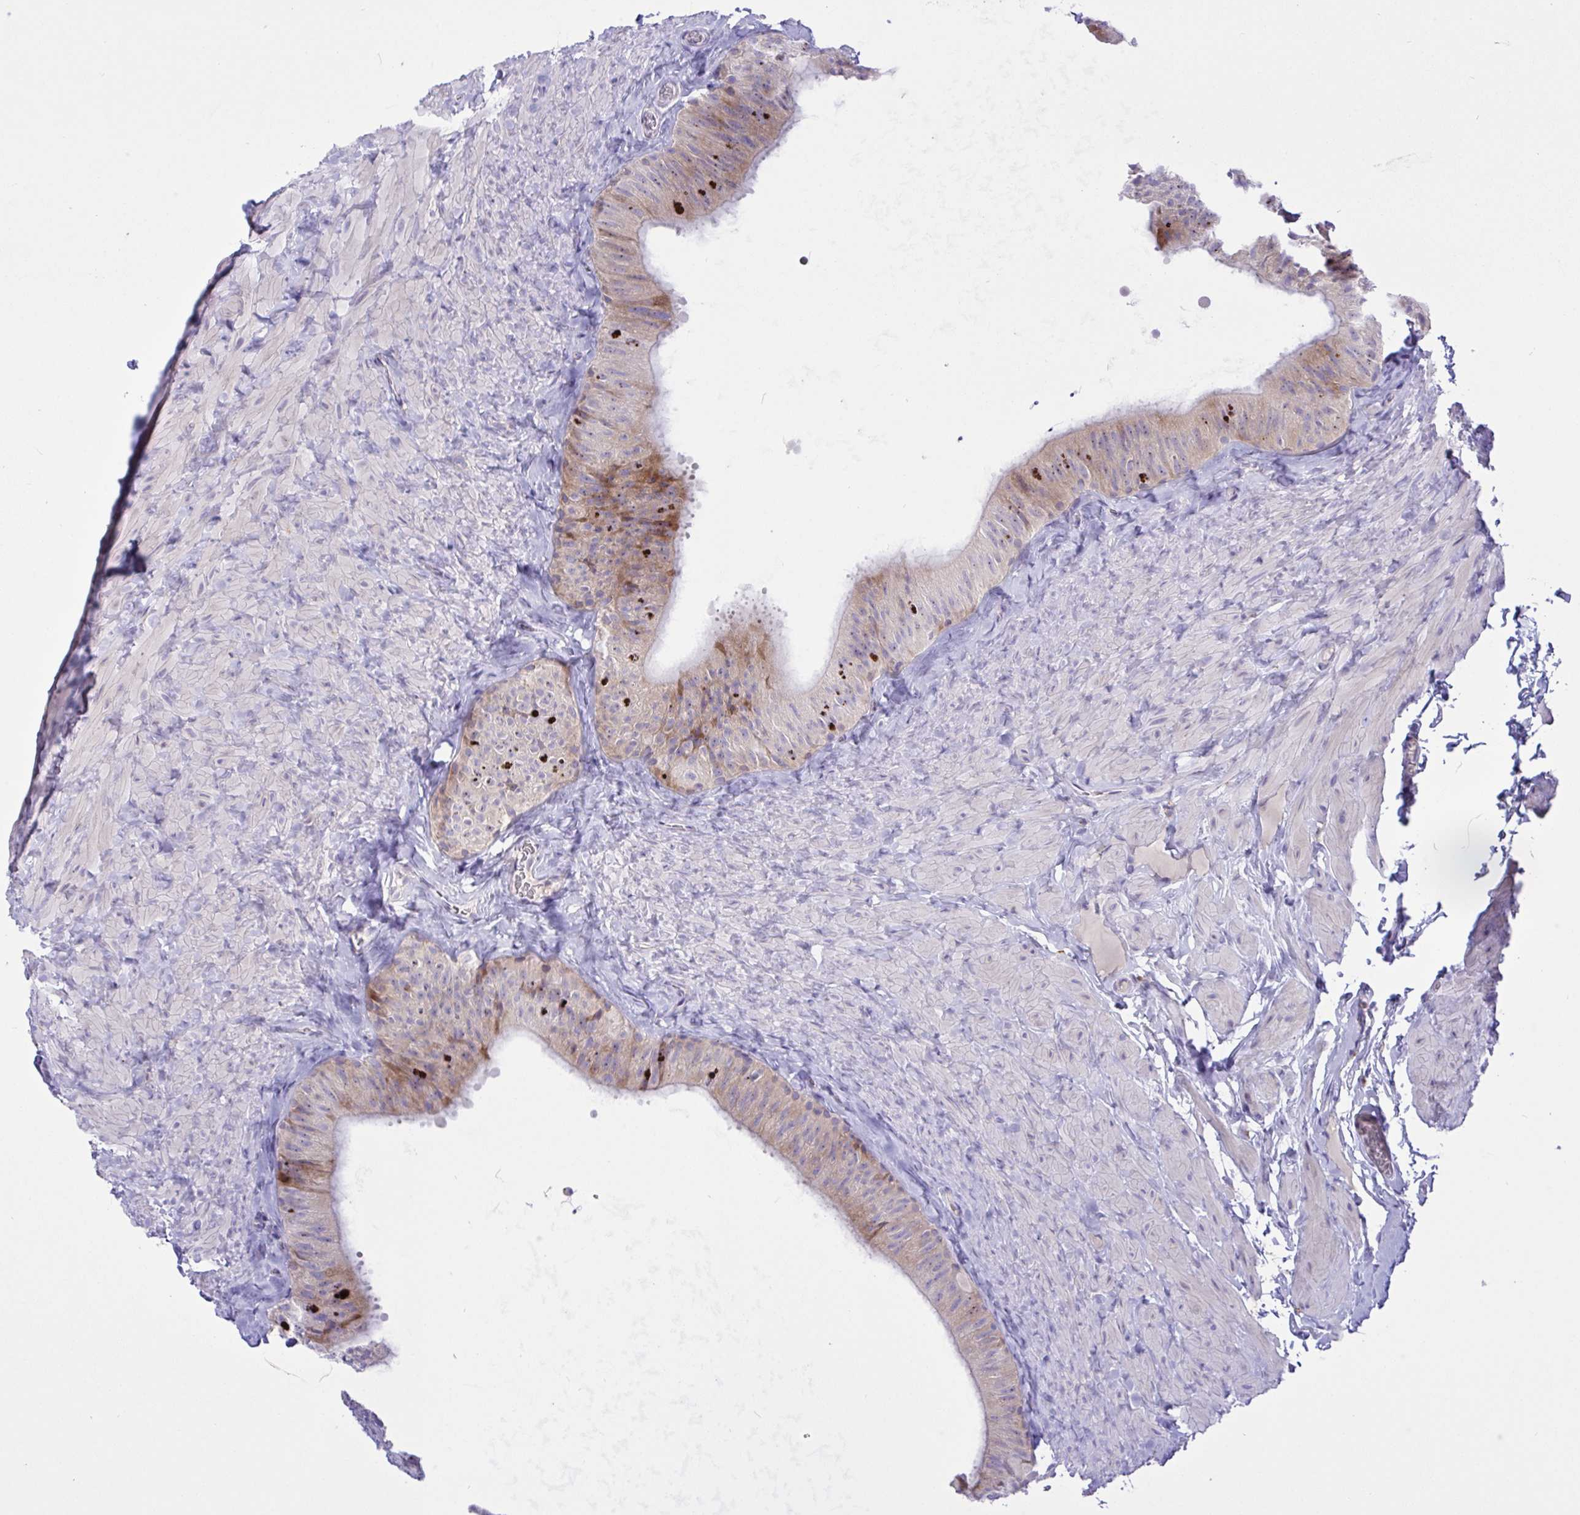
{"staining": {"intensity": "weak", "quantity": "<25%", "location": "cytoplasmic/membranous"}, "tissue": "epididymis", "cell_type": "Glandular cells", "image_type": "normal", "snomed": [{"axis": "morphology", "description": "Normal tissue, NOS"}, {"axis": "topography", "description": "Epididymis, spermatic cord, NOS"}, {"axis": "topography", "description": "Epididymis"}], "caption": "High power microscopy photomicrograph of an immunohistochemistry (IHC) photomicrograph of unremarkable epididymis, revealing no significant expression in glandular cells.", "gene": "DSC3", "patient": {"sex": "male", "age": 31}}